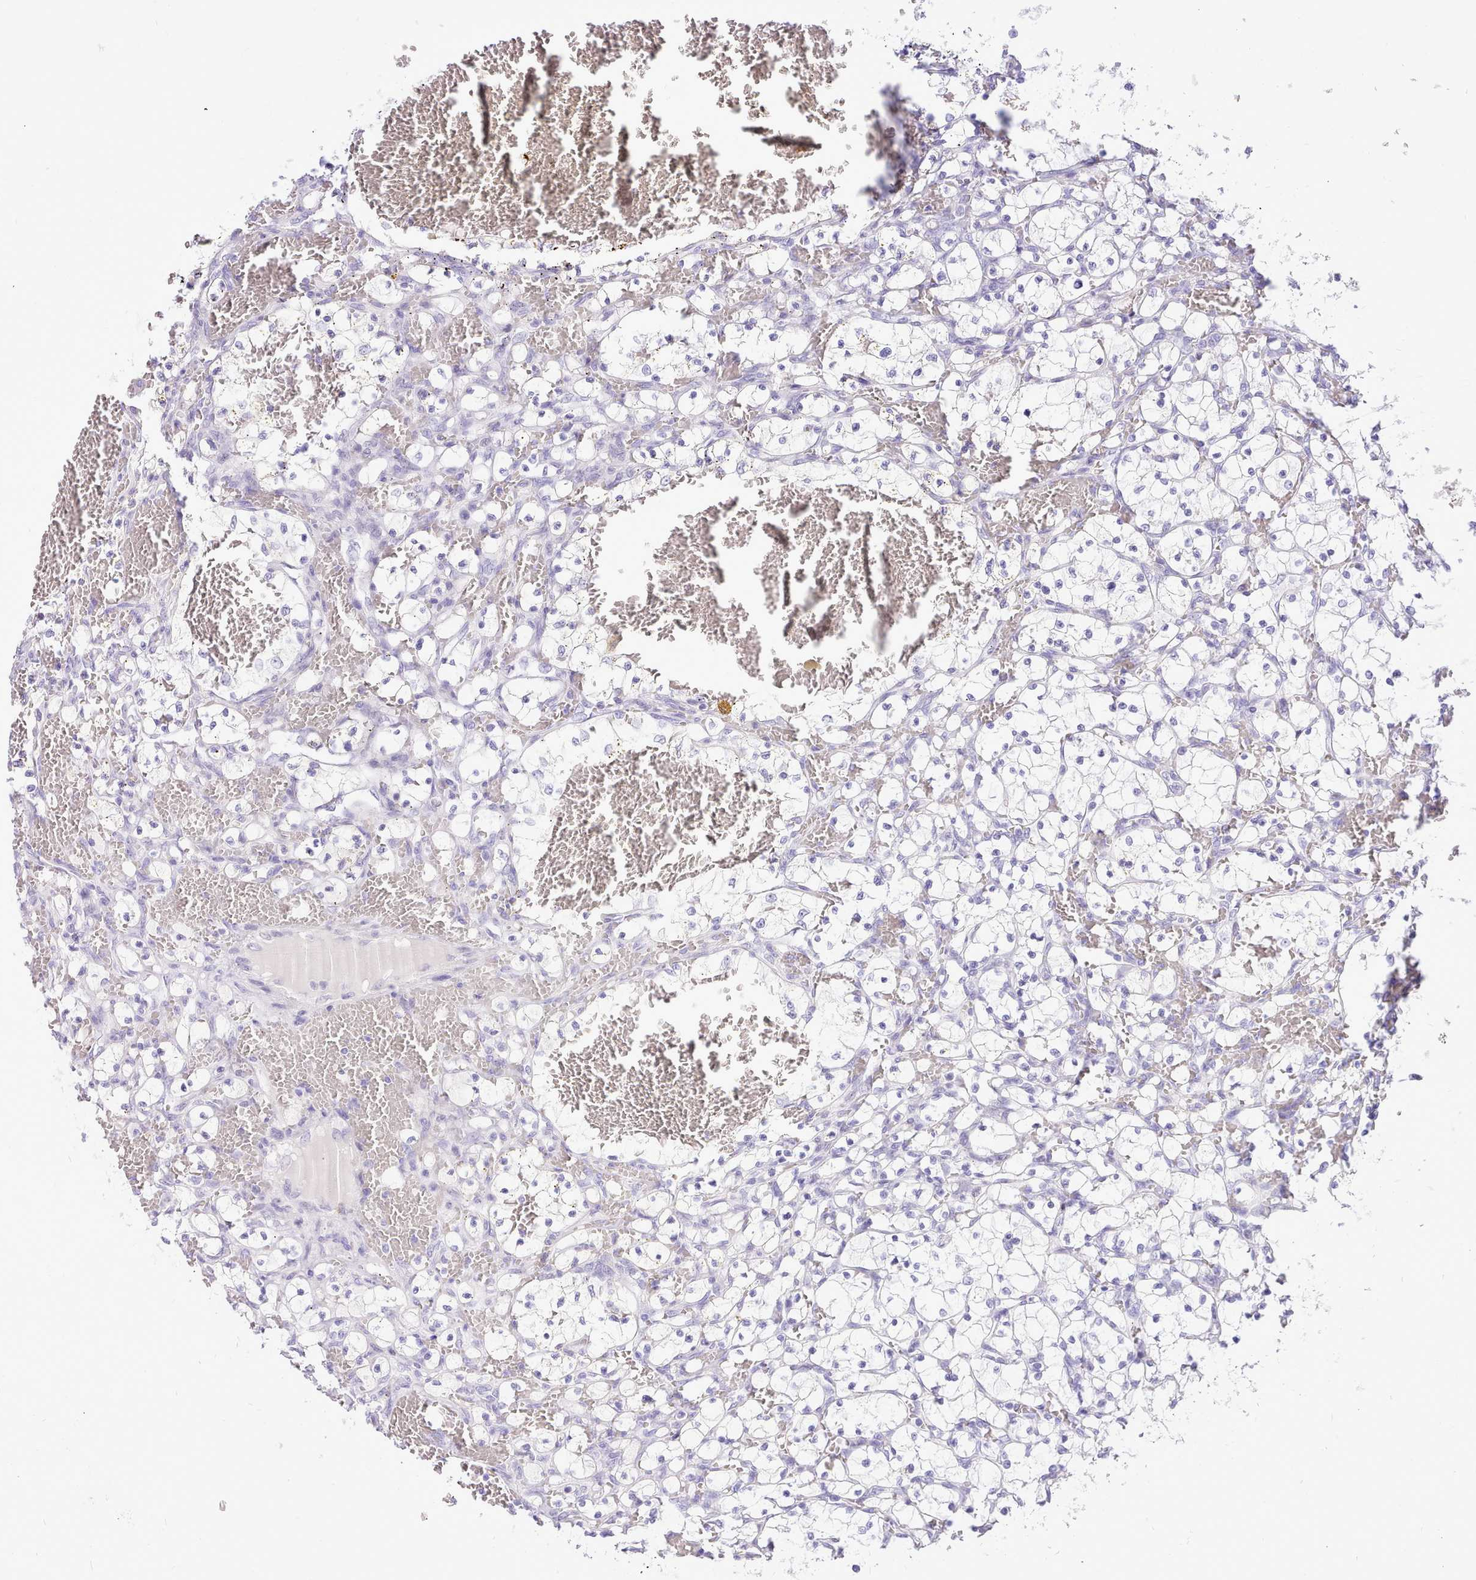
{"staining": {"intensity": "negative", "quantity": "none", "location": "none"}, "tissue": "renal cancer", "cell_type": "Tumor cells", "image_type": "cancer", "snomed": [{"axis": "morphology", "description": "Adenocarcinoma, NOS"}, {"axis": "topography", "description": "Kidney"}], "caption": "Immunohistochemical staining of renal cancer reveals no significant staining in tumor cells.", "gene": "LRRC37A", "patient": {"sex": "female", "age": 69}}